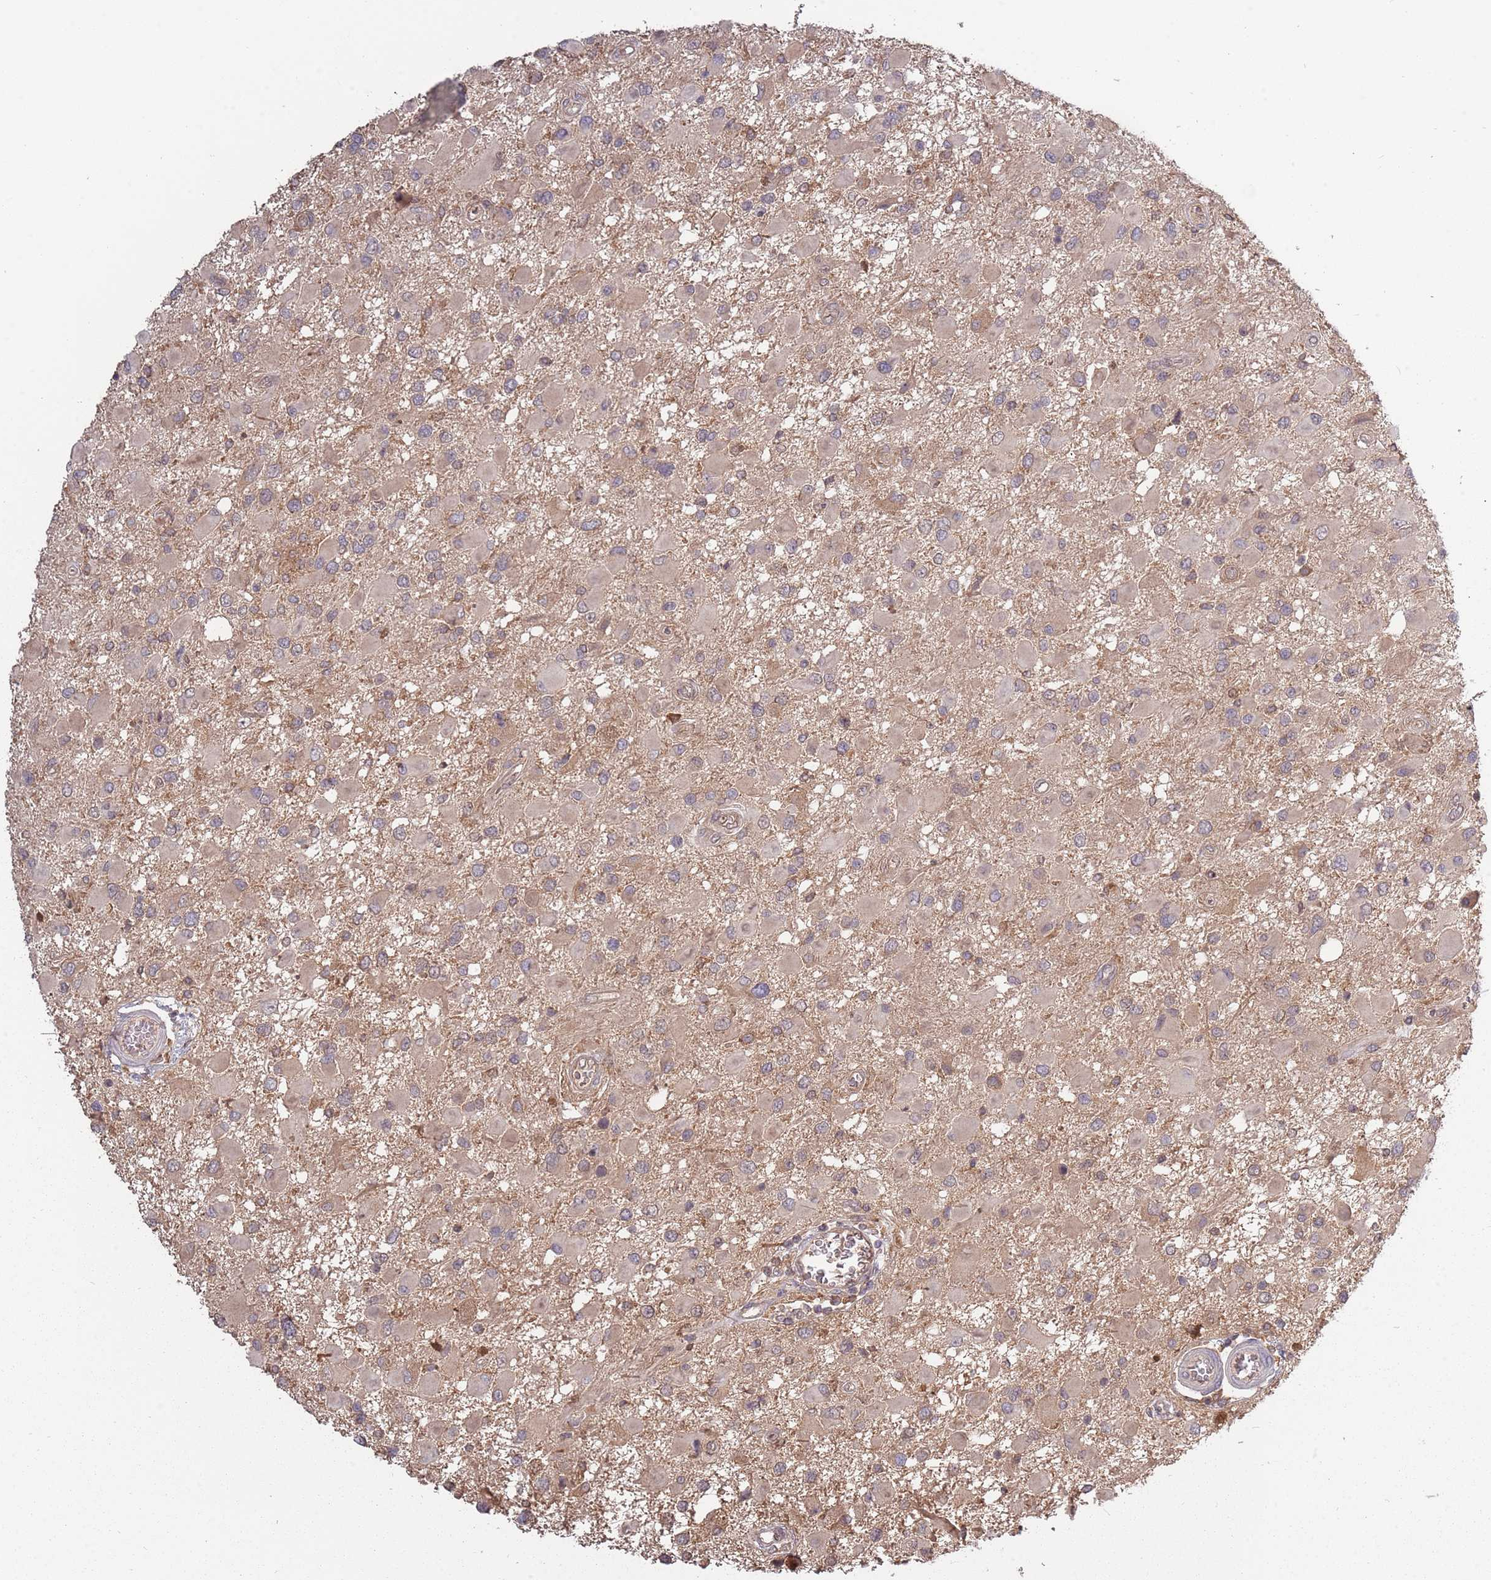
{"staining": {"intensity": "weak", "quantity": "25%-75%", "location": "cytoplasmic/membranous"}, "tissue": "glioma", "cell_type": "Tumor cells", "image_type": "cancer", "snomed": [{"axis": "morphology", "description": "Glioma, malignant, High grade"}, {"axis": "topography", "description": "Brain"}], "caption": "There is low levels of weak cytoplasmic/membranous expression in tumor cells of glioma, as demonstrated by immunohistochemical staining (brown color).", "gene": "USP32", "patient": {"sex": "male", "age": 53}}